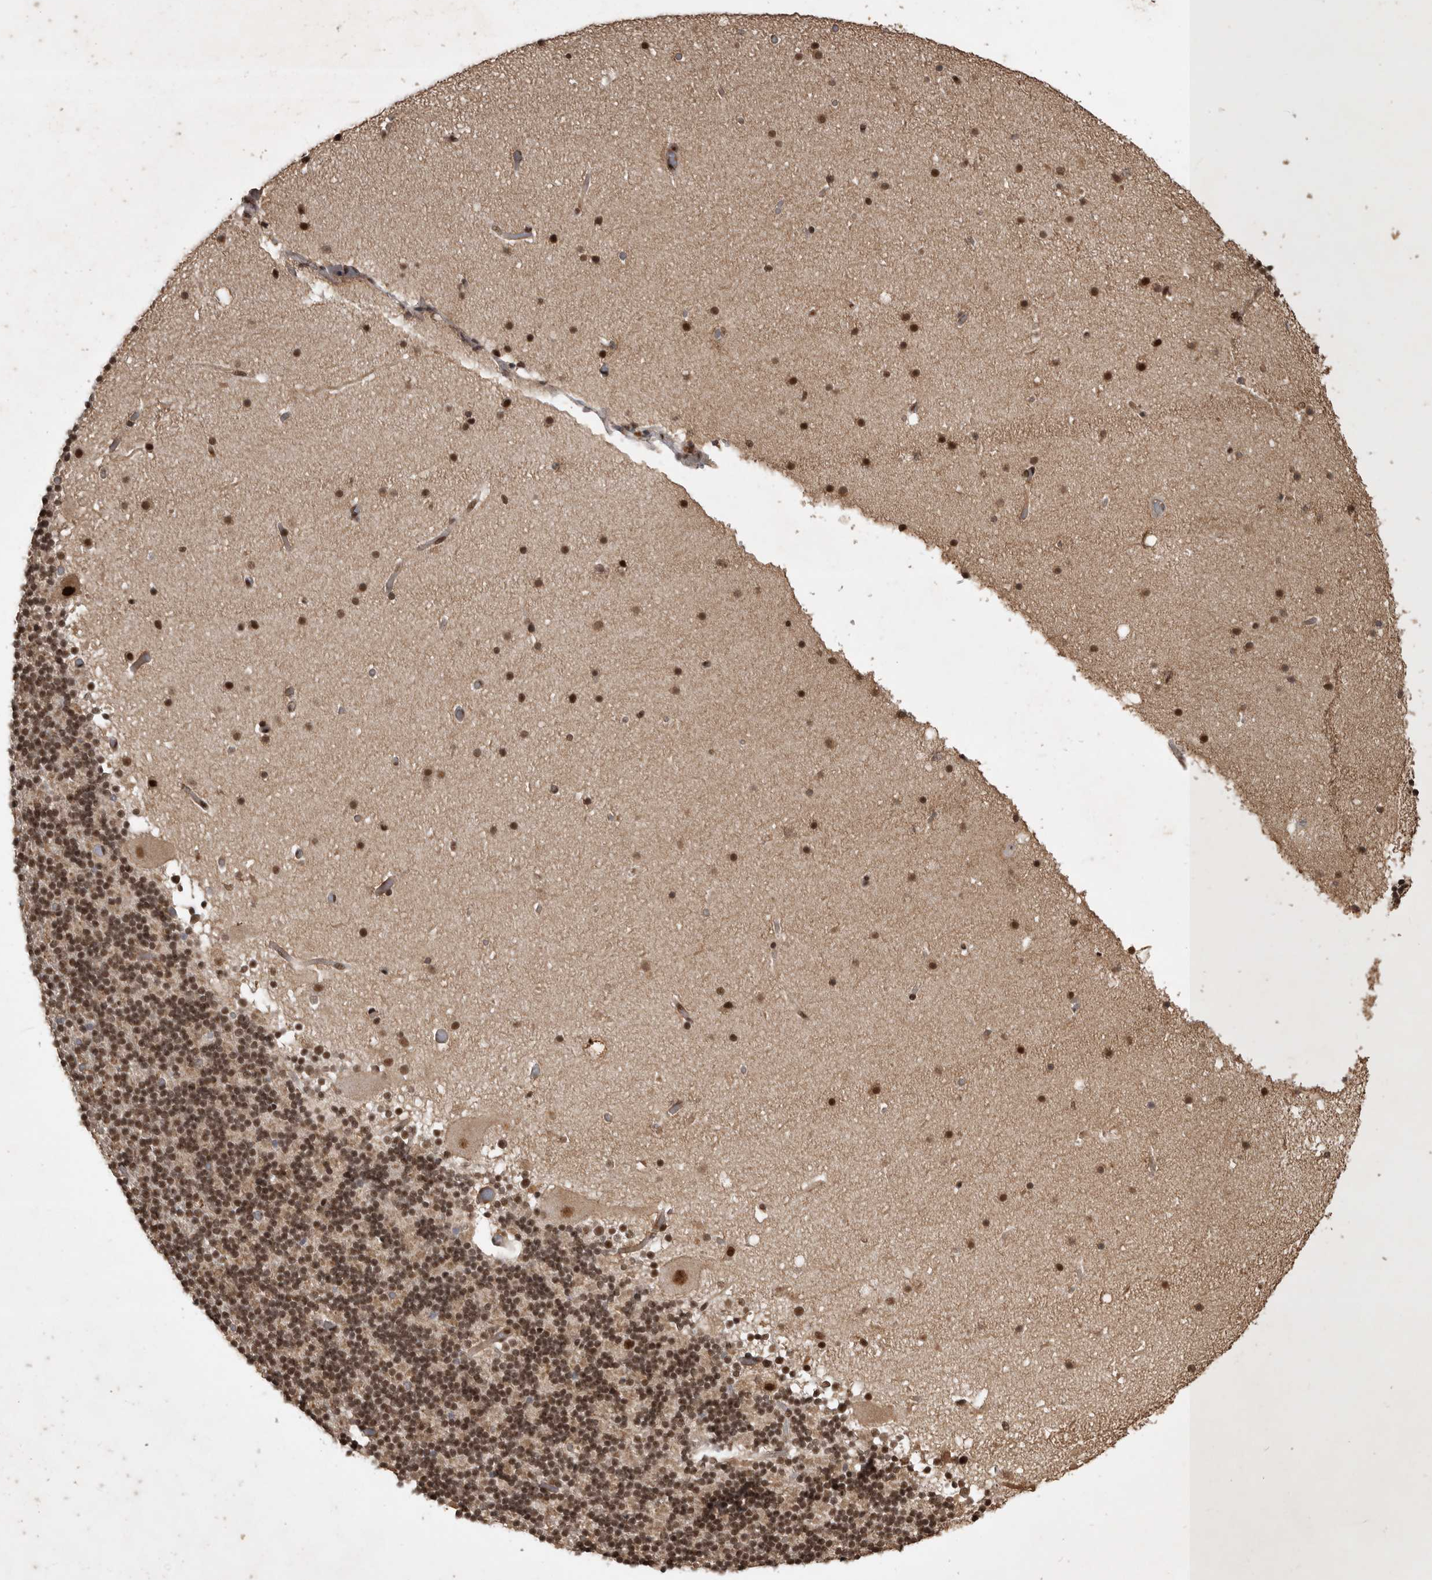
{"staining": {"intensity": "moderate", "quantity": "25%-75%", "location": "nuclear"}, "tissue": "cerebellum", "cell_type": "Cells in granular layer", "image_type": "normal", "snomed": [{"axis": "morphology", "description": "Normal tissue, NOS"}, {"axis": "topography", "description": "Cerebellum"}], "caption": "The immunohistochemical stain highlights moderate nuclear expression in cells in granular layer of benign cerebellum. (DAB (3,3'-diaminobenzidine) IHC with brightfield microscopy, high magnification).", "gene": "CBLL1", "patient": {"sex": "male", "age": 57}}